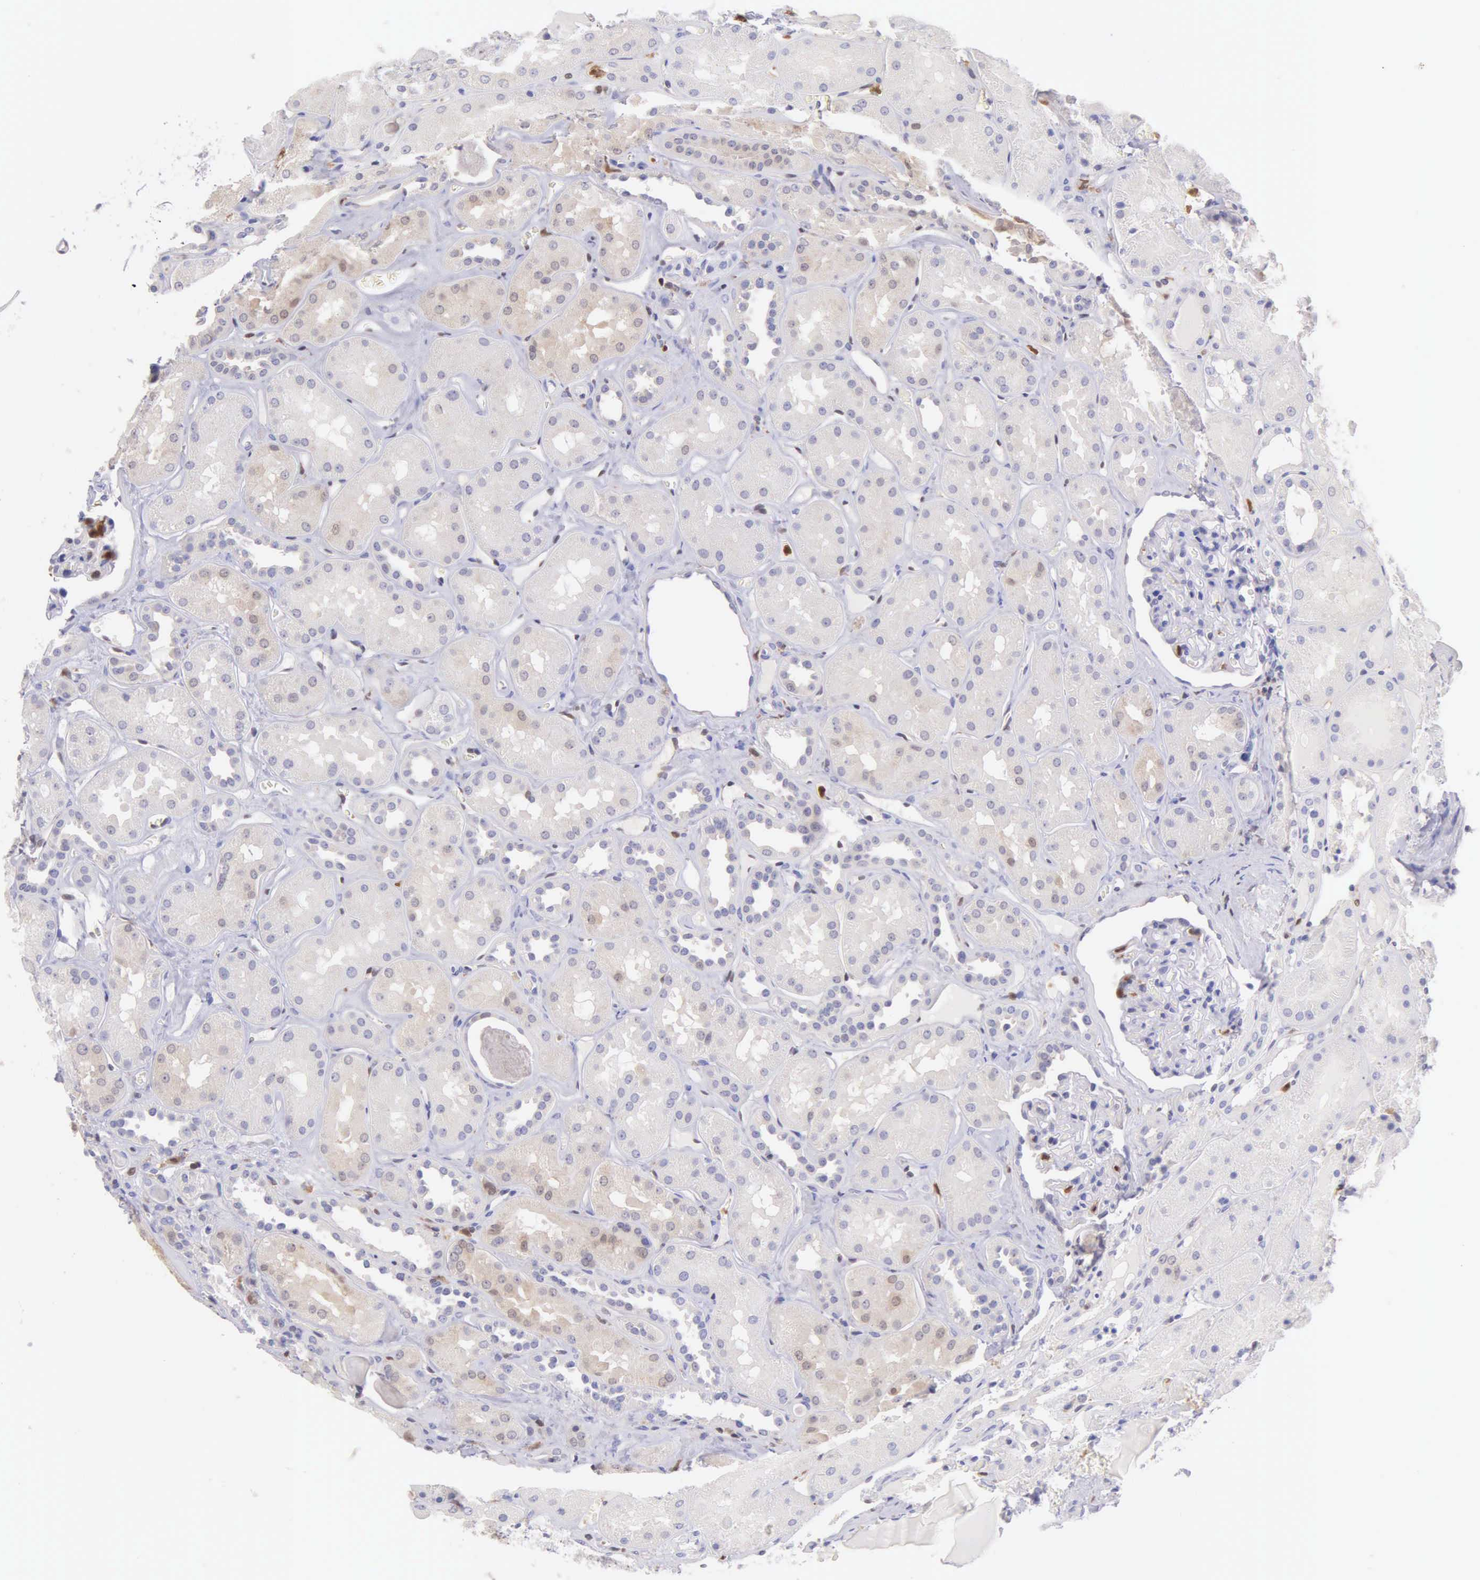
{"staining": {"intensity": "negative", "quantity": "none", "location": "none"}, "tissue": "kidney", "cell_type": "Cells in glomeruli", "image_type": "normal", "snomed": [{"axis": "morphology", "description": "Normal tissue, NOS"}, {"axis": "topography", "description": "Kidney"}, {"axis": "topography", "description": "Urinary bladder"}], "caption": "Protein analysis of unremarkable kidney exhibits no significant expression in cells in glomeruli.", "gene": "BID", "patient": {"sex": "male", "age": 64}}